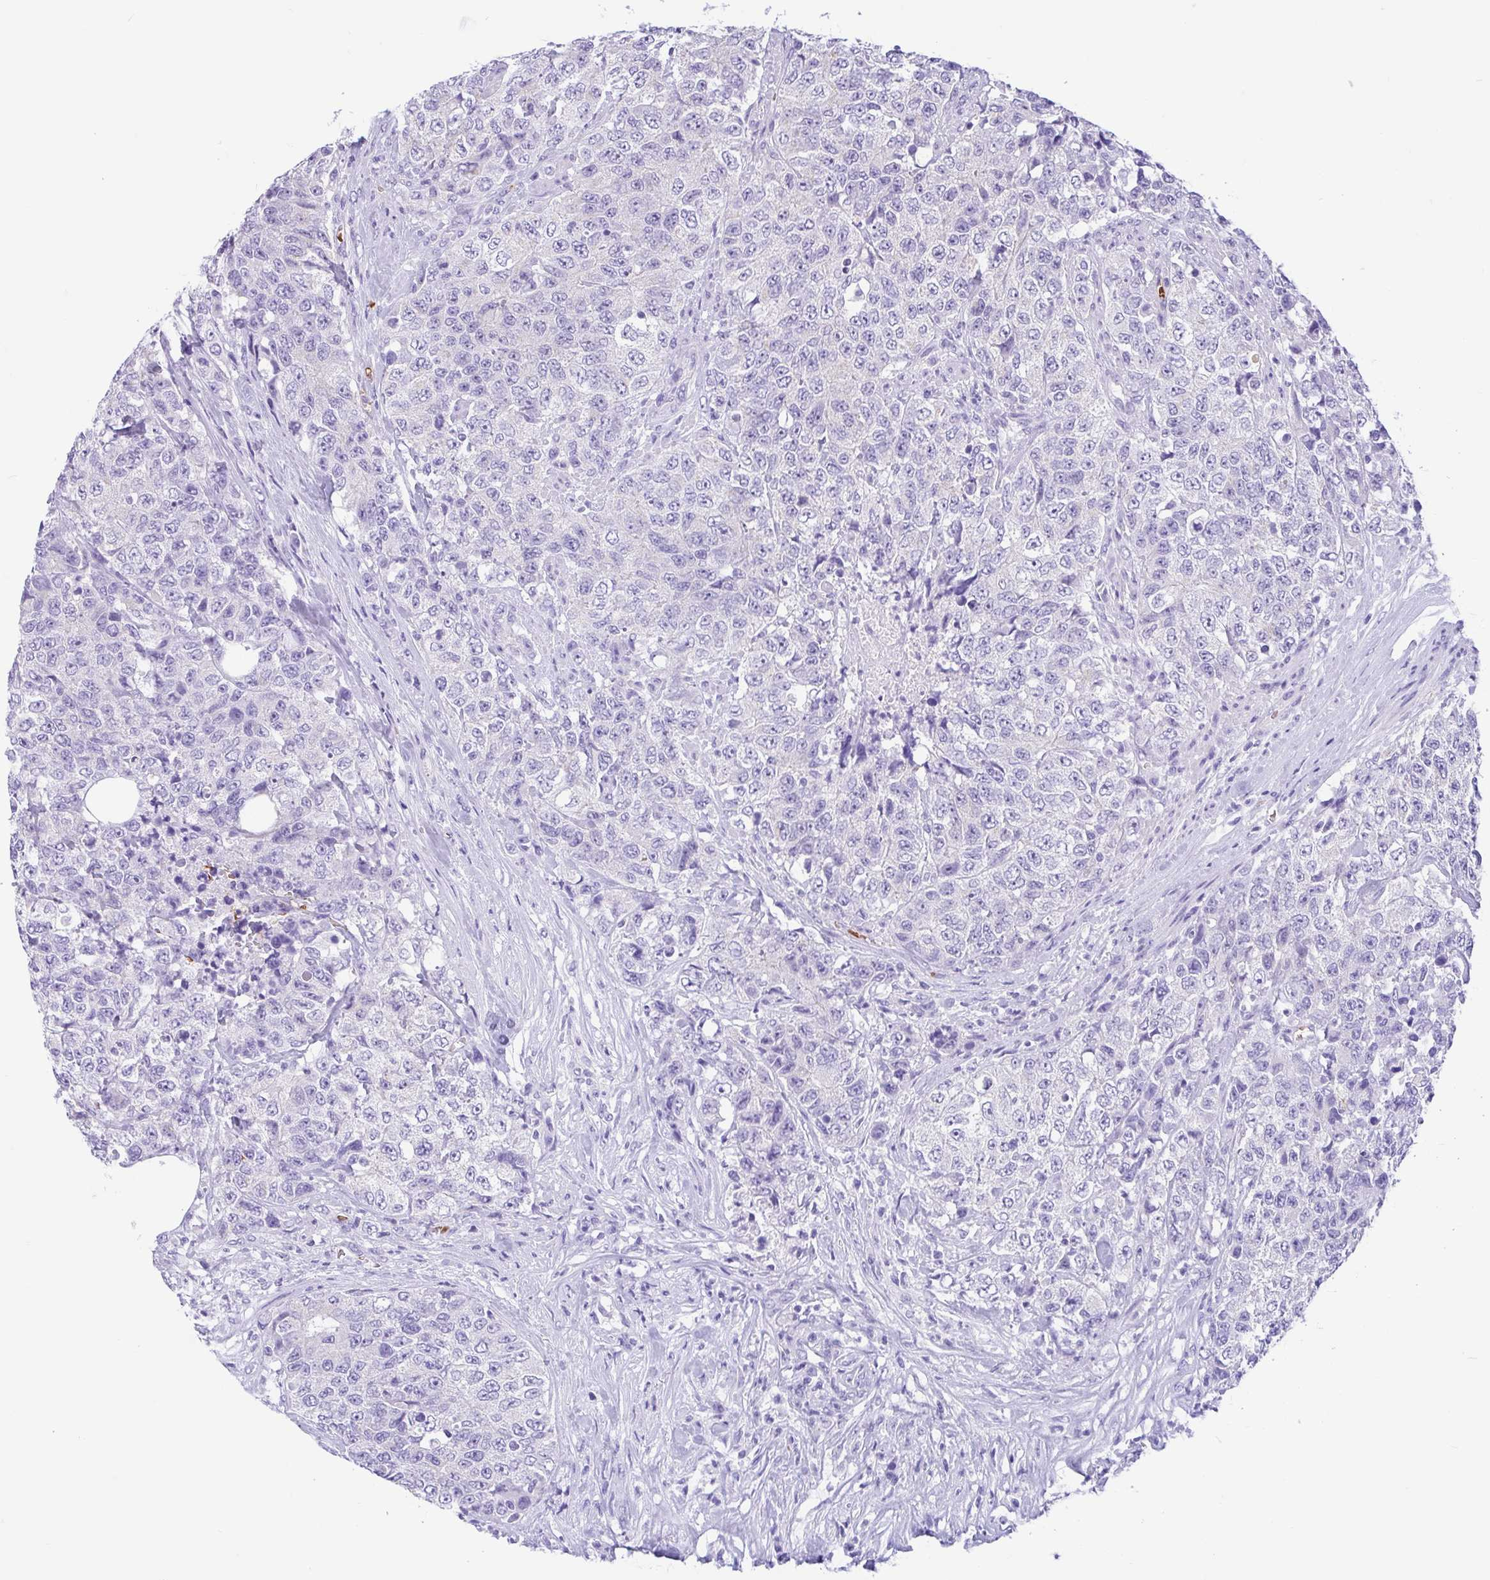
{"staining": {"intensity": "negative", "quantity": "none", "location": "none"}, "tissue": "urothelial cancer", "cell_type": "Tumor cells", "image_type": "cancer", "snomed": [{"axis": "morphology", "description": "Urothelial carcinoma, High grade"}, {"axis": "topography", "description": "Urinary bladder"}], "caption": "The immunohistochemistry (IHC) histopathology image has no significant expression in tumor cells of urothelial cancer tissue.", "gene": "TMEM79", "patient": {"sex": "female", "age": 78}}